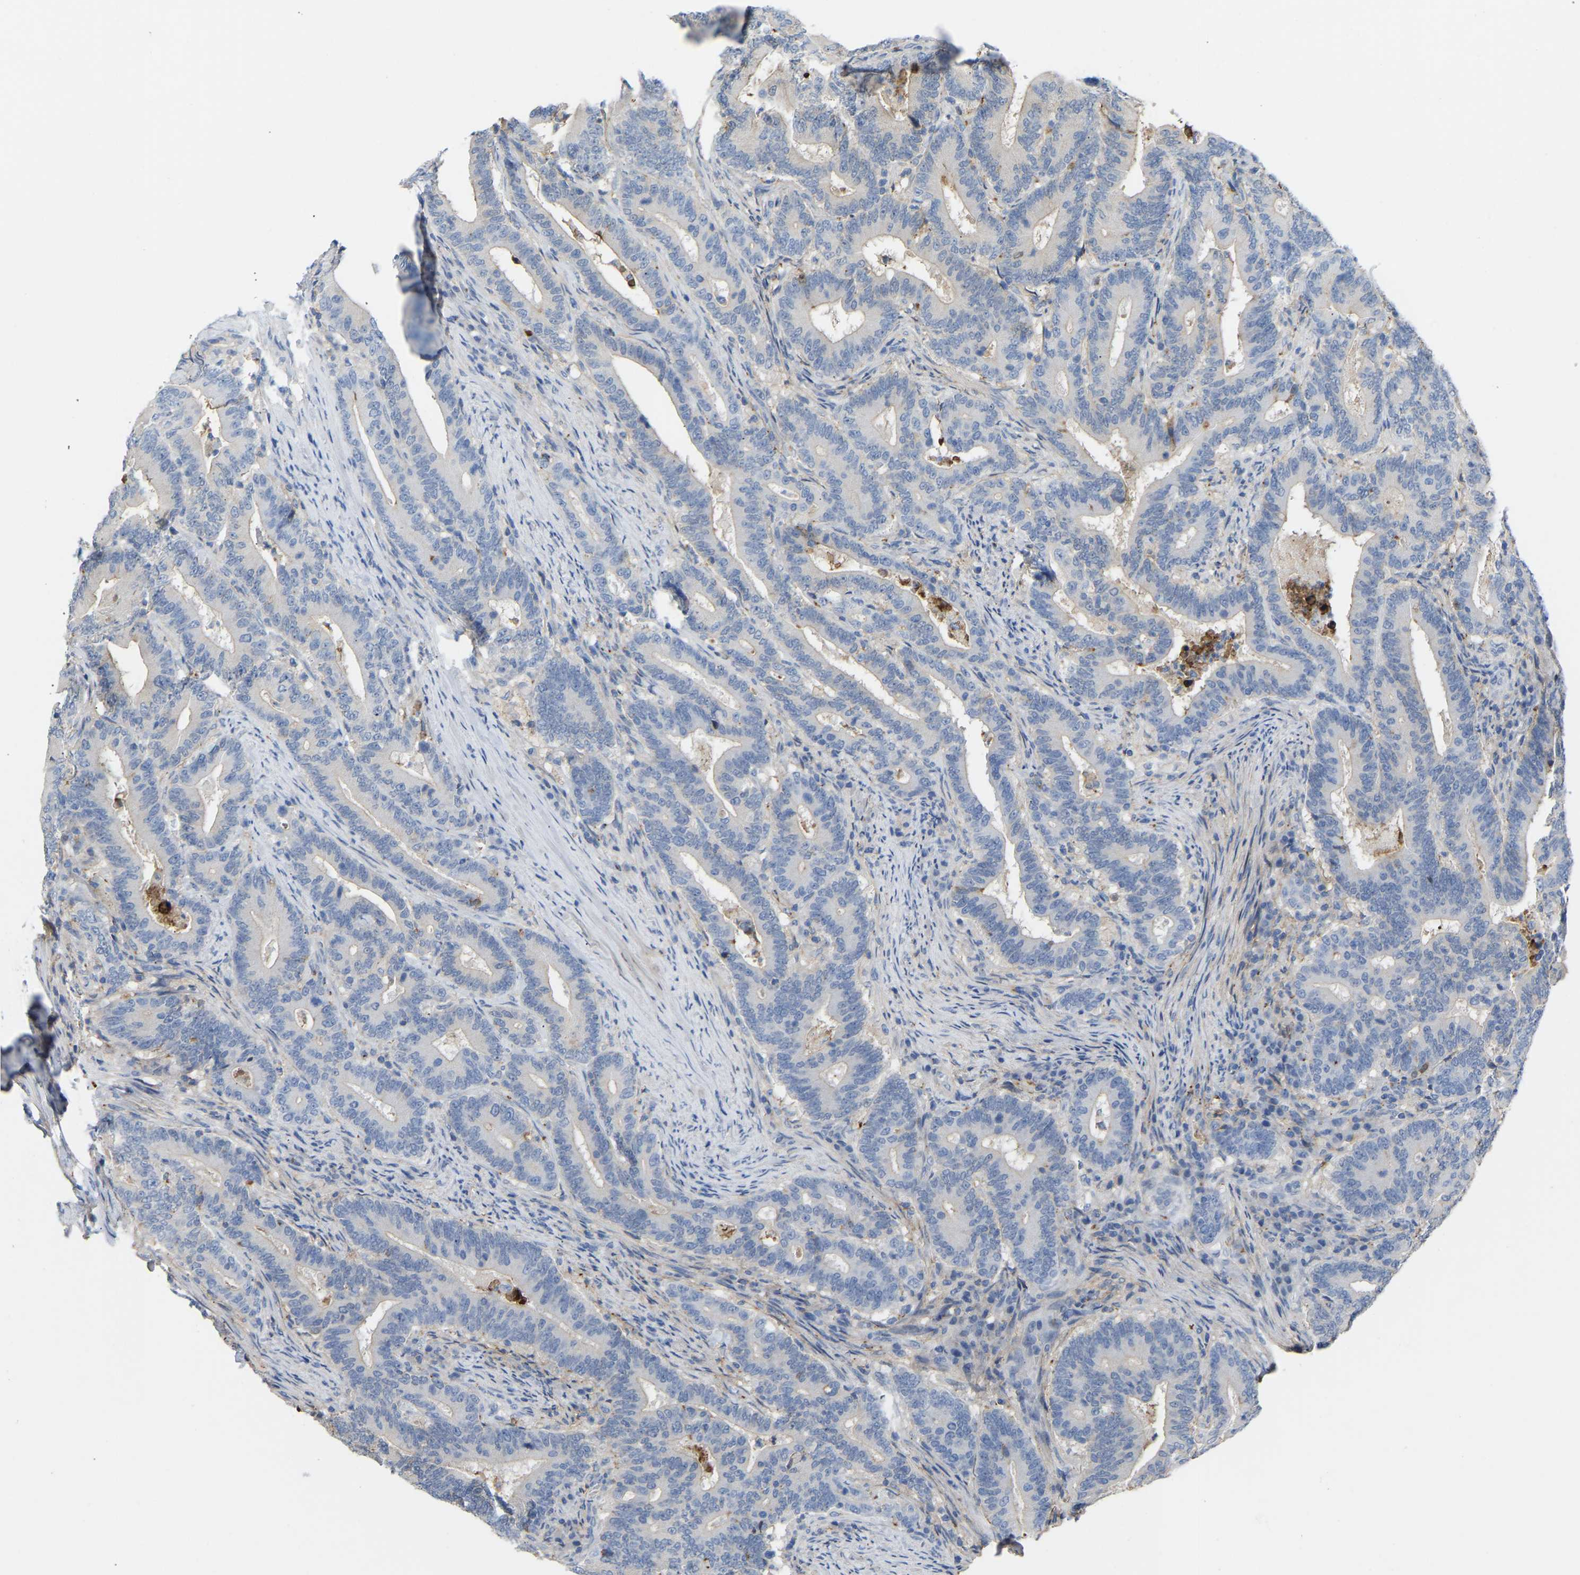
{"staining": {"intensity": "negative", "quantity": "none", "location": "none"}, "tissue": "colorectal cancer", "cell_type": "Tumor cells", "image_type": "cancer", "snomed": [{"axis": "morphology", "description": "Adenocarcinoma, NOS"}, {"axis": "topography", "description": "Colon"}], "caption": "Protein analysis of adenocarcinoma (colorectal) shows no significant expression in tumor cells.", "gene": "ZNF449", "patient": {"sex": "female", "age": 66}}